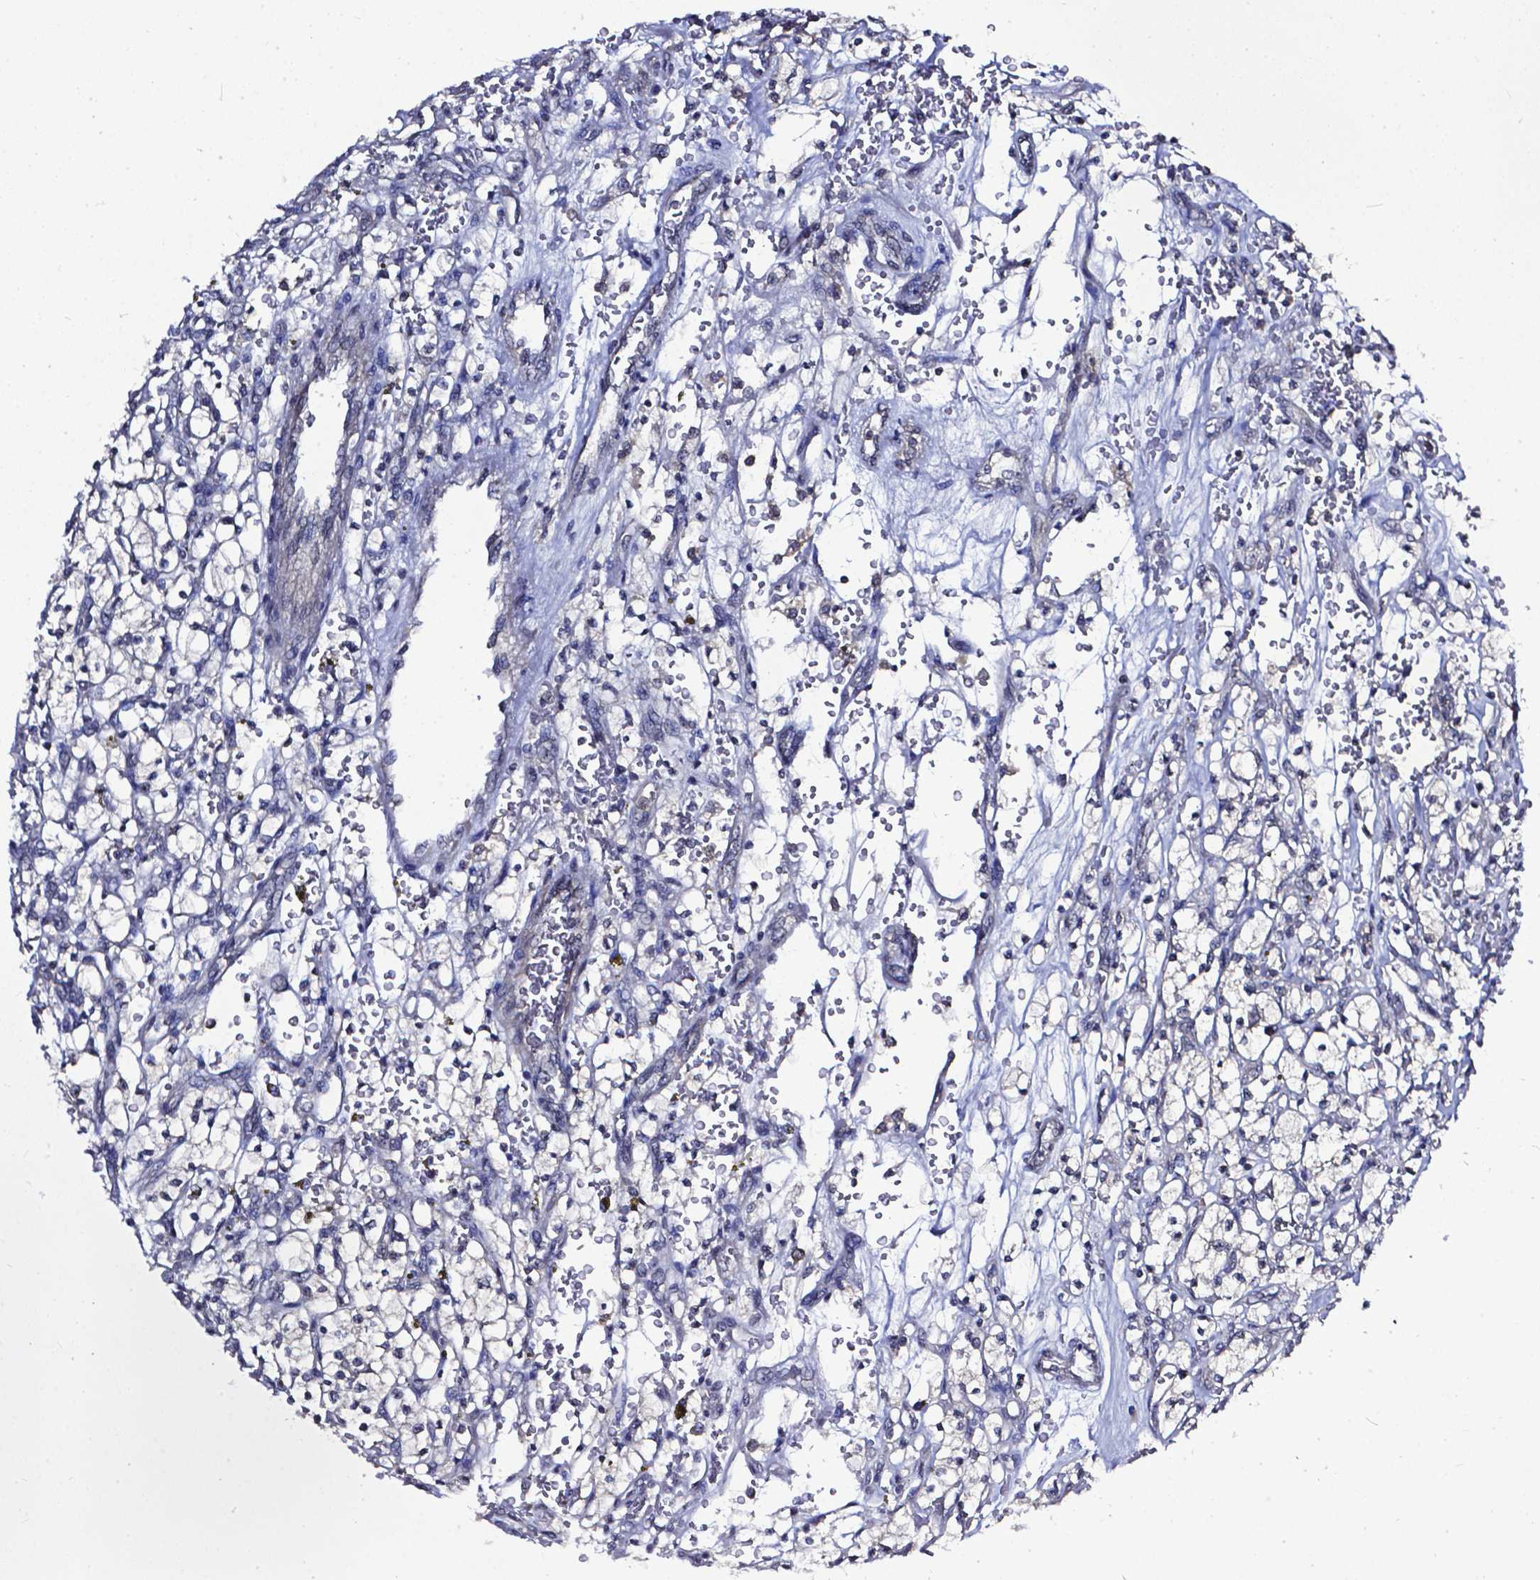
{"staining": {"intensity": "negative", "quantity": "none", "location": "none"}, "tissue": "renal cancer", "cell_type": "Tumor cells", "image_type": "cancer", "snomed": [{"axis": "morphology", "description": "Adenocarcinoma, NOS"}, {"axis": "topography", "description": "Kidney"}], "caption": "Photomicrograph shows no protein positivity in tumor cells of renal cancer tissue.", "gene": "OTUB1", "patient": {"sex": "female", "age": 64}}